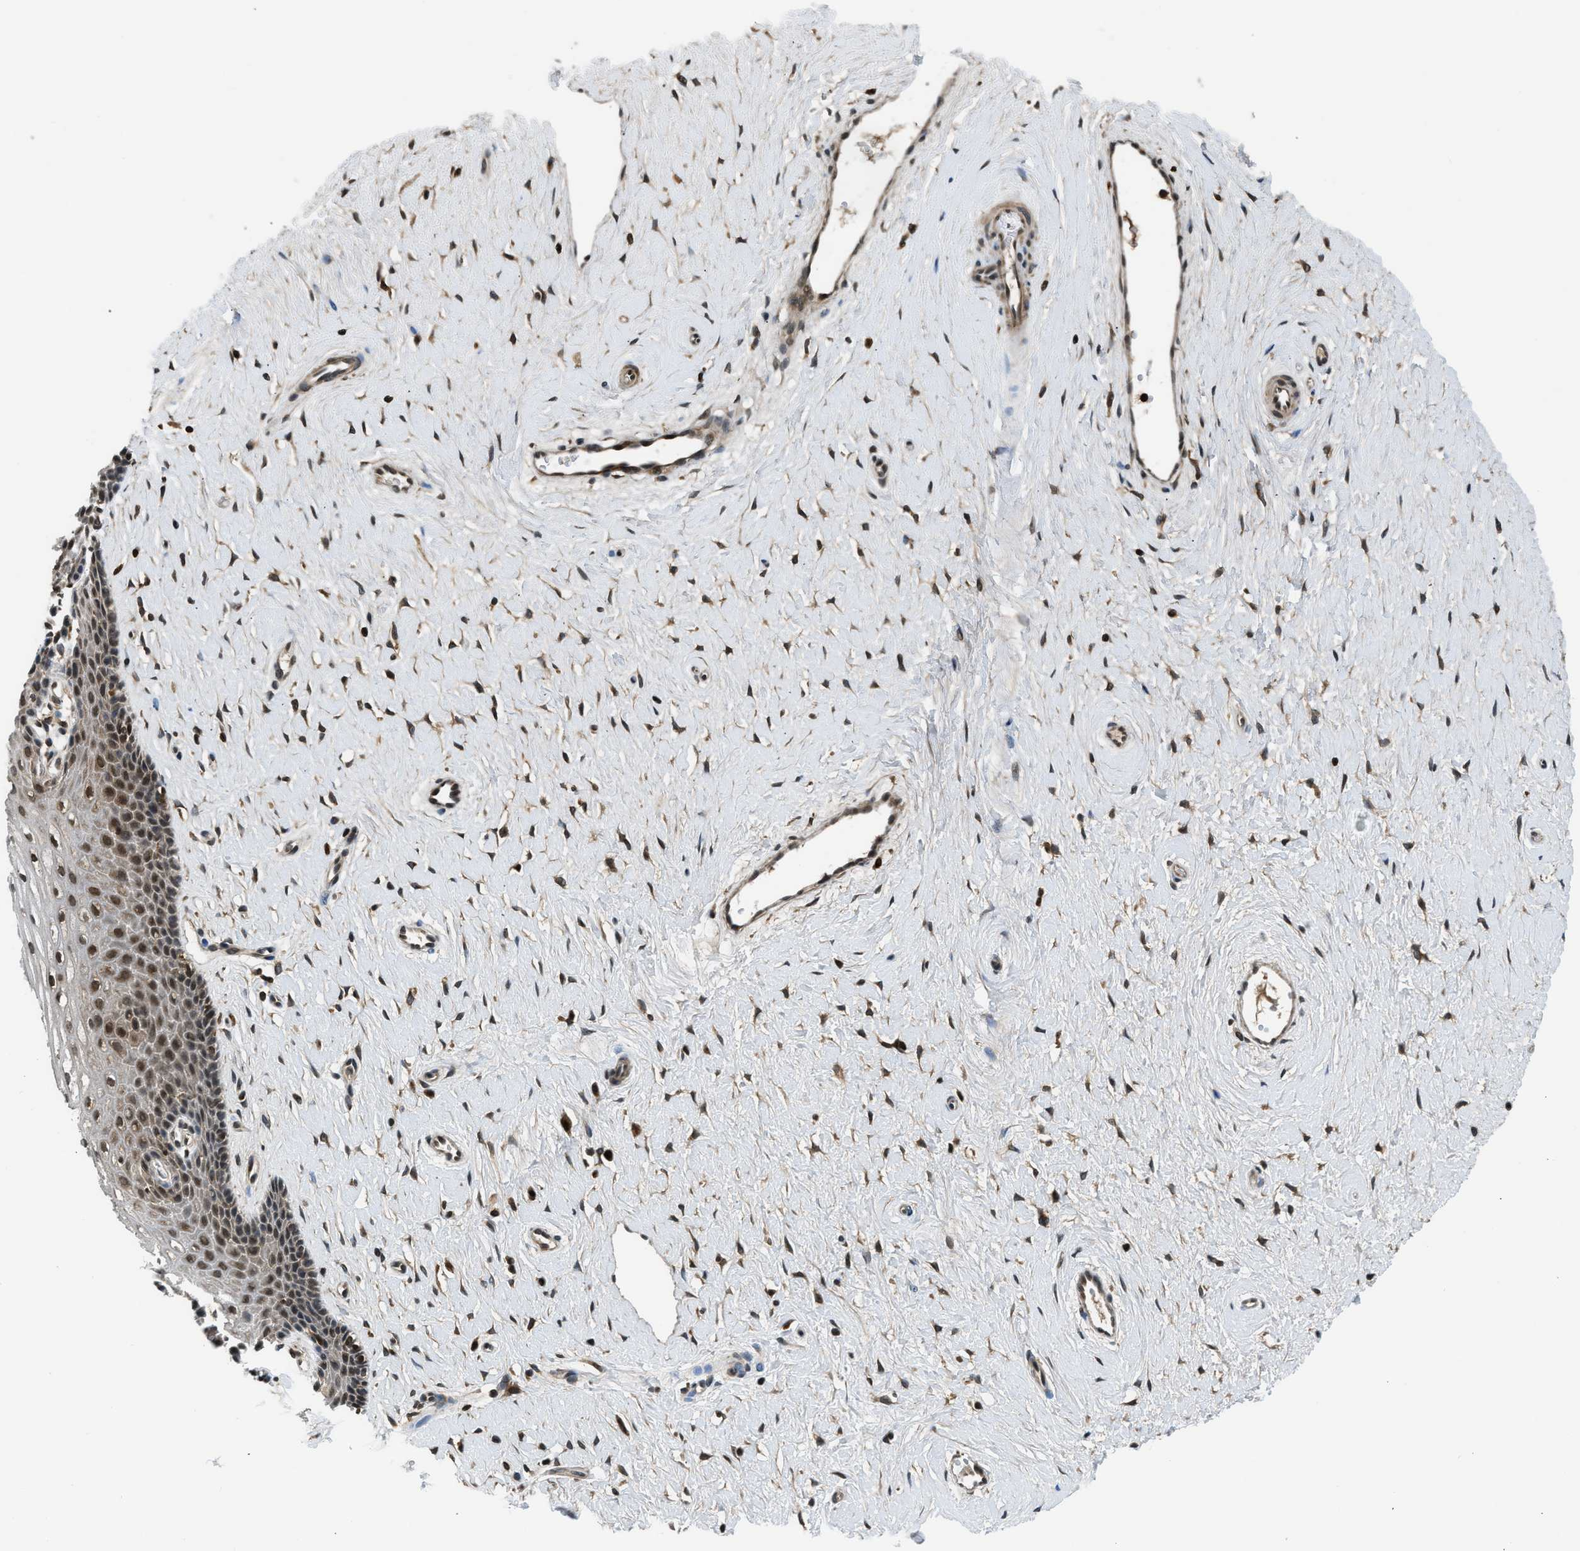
{"staining": {"intensity": "moderate", "quantity": "25%-75%", "location": "cytoplasmic/membranous,nuclear"}, "tissue": "cervix", "cell_type": "Squamous epithelial cells", "image_type": "normal", "snomed": [{"axis": "morphology", "description": "Normal tissue, NOS"}, {"axis": "topography", "description": "Cervix"}], "caption": "The immunohistochemical stain highlights moderate cytoplasmic/membranous,nuclear staining in squamous epithelial cells of benign cervix. Using DAB (3,3'-diaminobenzidine) (brown) and hematoxylin (blue) stains, captured at high magnification using brightfield microscopy.", "gene": "RETREG3", "patient": {"sex": "female", "age": 39}}